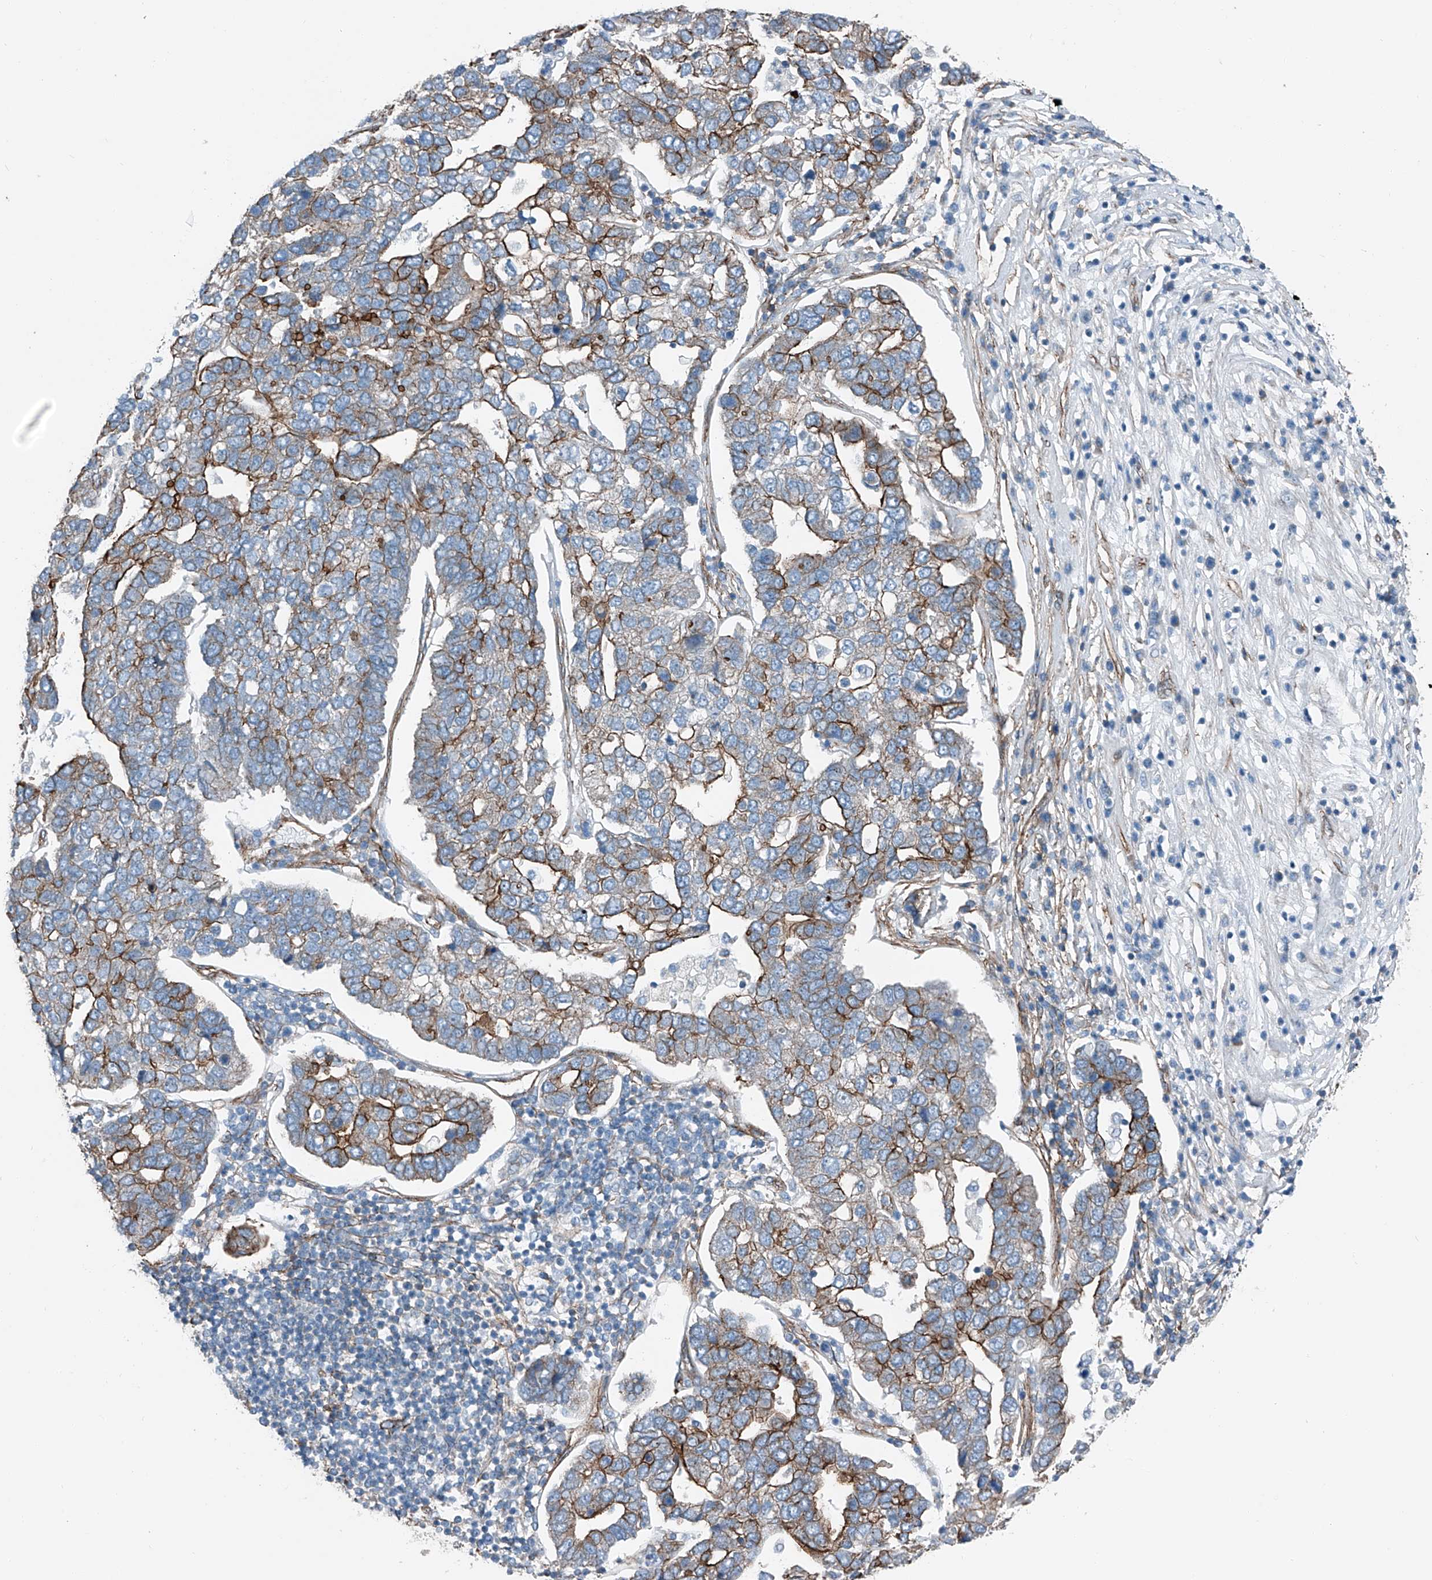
{"staining": {"intensity": "strong", "quantity": "25%-75%", "location": "cytoplasmic/membranous"}, "tissue": "pancreatic cancer", "cell_type": "Tumor cells", "image_type": "cancer", "snomed": [{"axis": "morphology", "description": "Adenocarcinoma, NOS"}, {"axis": "topography", "description": "Pancreas"}], "caption": "DAB immunohistochemical staining of human pancreatic cancer (adenocarcinoma) demonstrates strong cytoplasmic/membranous protein expression in about 25%-75% of tumor cells. (IHC, brightfield microscopy, high magnification).", "gene": "THEMIS2", "patient": {"sex": "female", "age": 61}}